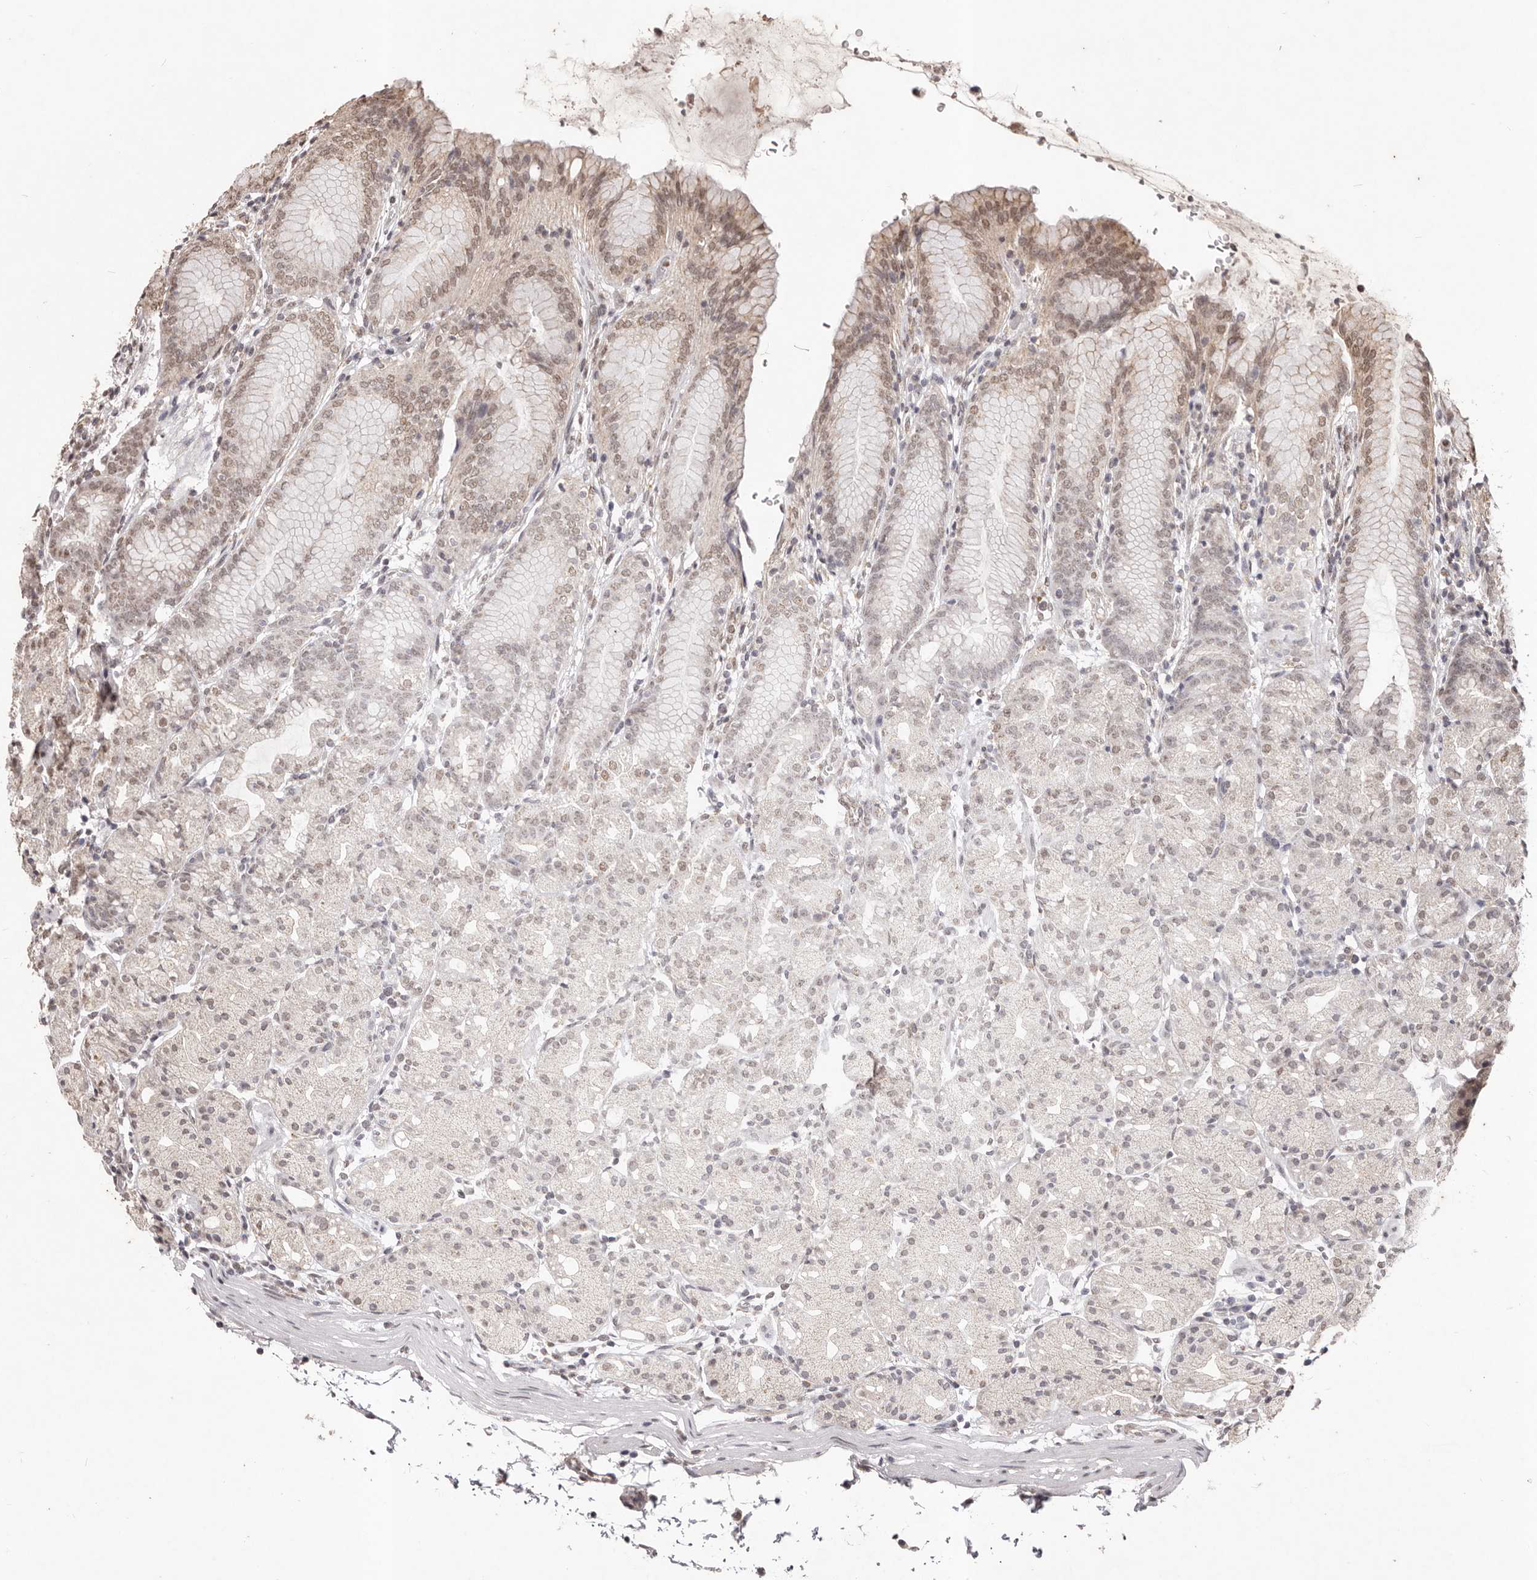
{"staining": {"intensity": "moderate", "quantity": "25%-75%", "location": "nuclear"}, "tissue": "stomach", "cell_type": "Glandular cells", "image_type": "normal", "snomed": [{"axis": "morphology", "description": "Normal tissue, NOS"}, {"axis": "topography", "description": "Stomach, upper"}], "caption": "Immunohistochemical staining of unremarkable stomach reveals moderate nuclear protein staining in approximately 25%-75% of glandular cells.", "gene": "RPS6KA5", "patient": {"sex": "male", "age": 48}}